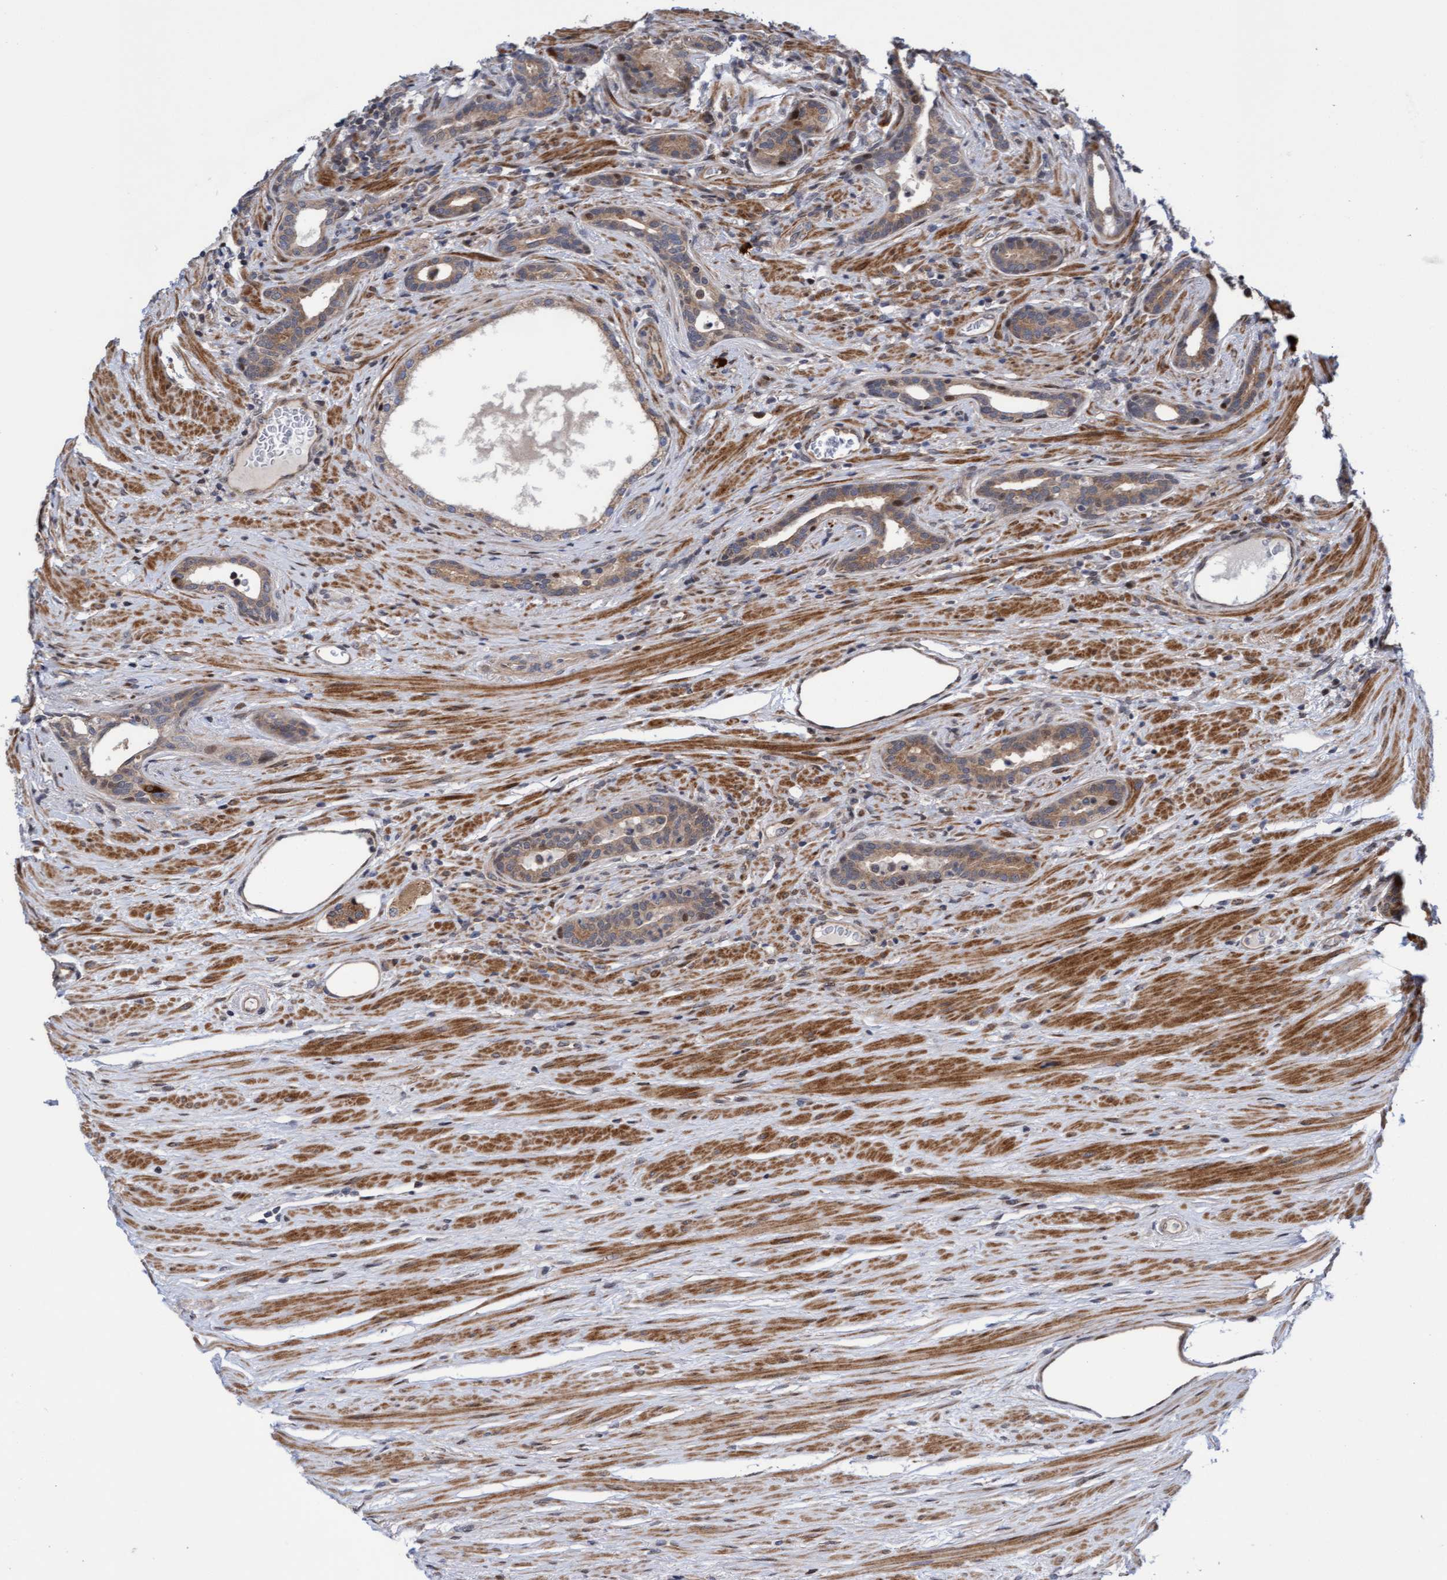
{"staining": {"intensity": "weak", "quantity": ">75%", "location": "cytoplasmic/membranous"}, "tissue": "prostate cancer", "cell_type": "Tumor cells", "image_type": "cancer", "snomed": [{"axis": "morphology", "description": "Adenocarcinoma, High grade"}, {"axis": "topography", "description": "Prostate"}], "caption": "High-magnification brightfield microscopy of prostate adenocarcinoma (high-grade) stained with DAB (3,3'-diaminobenzidine) (brown) and counterstained with hematoxylin (blue). tumor cells exhibit weak cytoplasmic/membranous staining is present in approximately>75% of cells. (brown staining indicates protein expression, while blue staining denotes nuclei).", "gene": "ITFG1", "patient": {"sex": "male", "age": 71}}